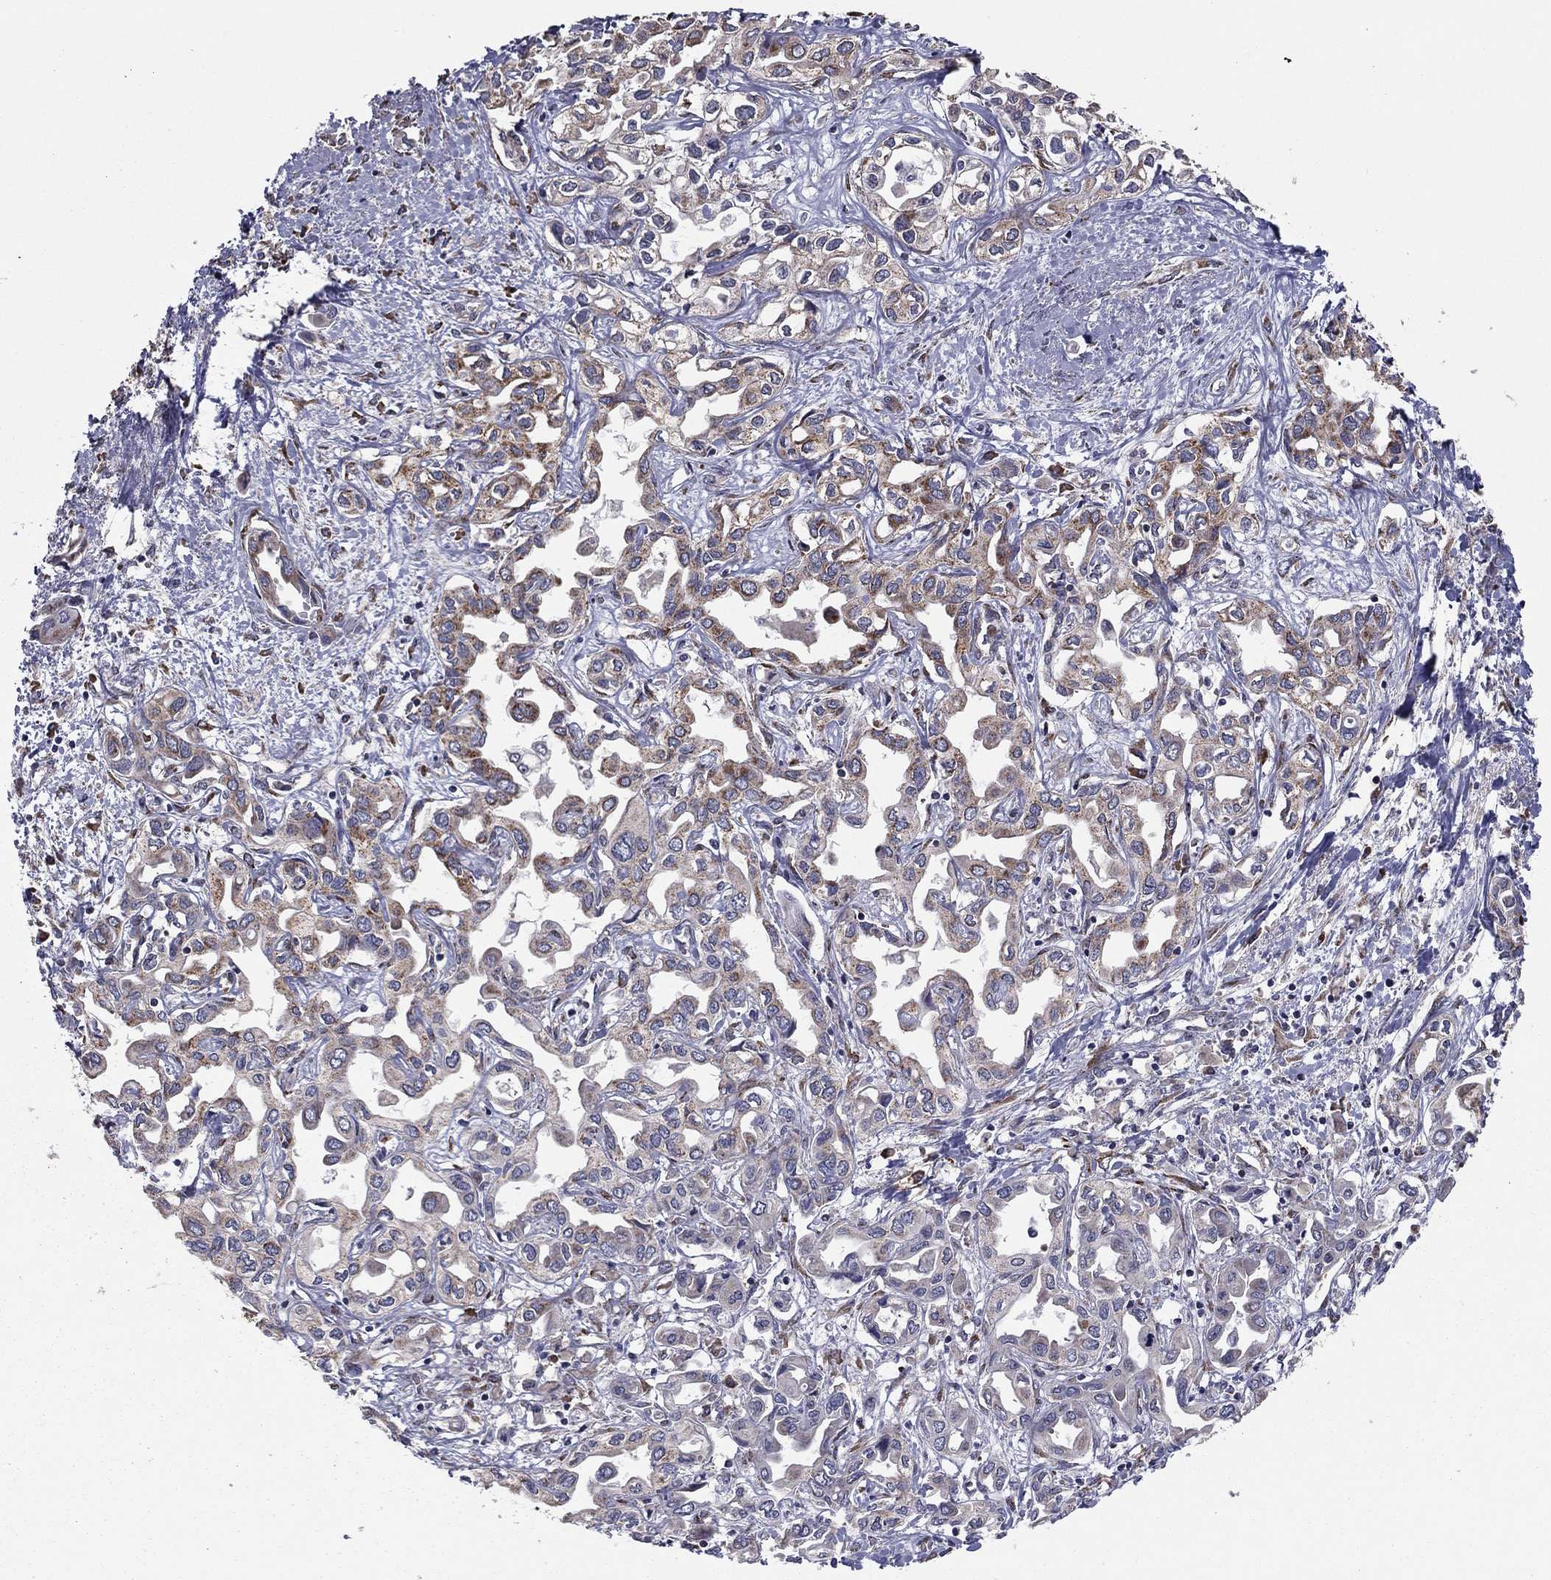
{"staining": {"intensity": "moderate", "quantity": "25%-75%", "location": "cytoplasmic/membranous"}, "tissue": "liver cancer", "cell_type": "Tumor cells", "image_type": "cancer", "snomed": [{"axis": "morphology", "description": "Cholangiocarcinoma"}, {"axis": "topography", "description": "Liver"}], "caption": "The photomicrograph displays a brown stain indicating the presence of a protein in the cytoplasmic/membranous of tumor cells in liver cancer. (Stains: DAB in brown, nuclei in blue, Microscopy: brightfield microscopy at high magnification).", "gene": "NKIRAS1", "patient": {"sex": "female", "age": 64}}